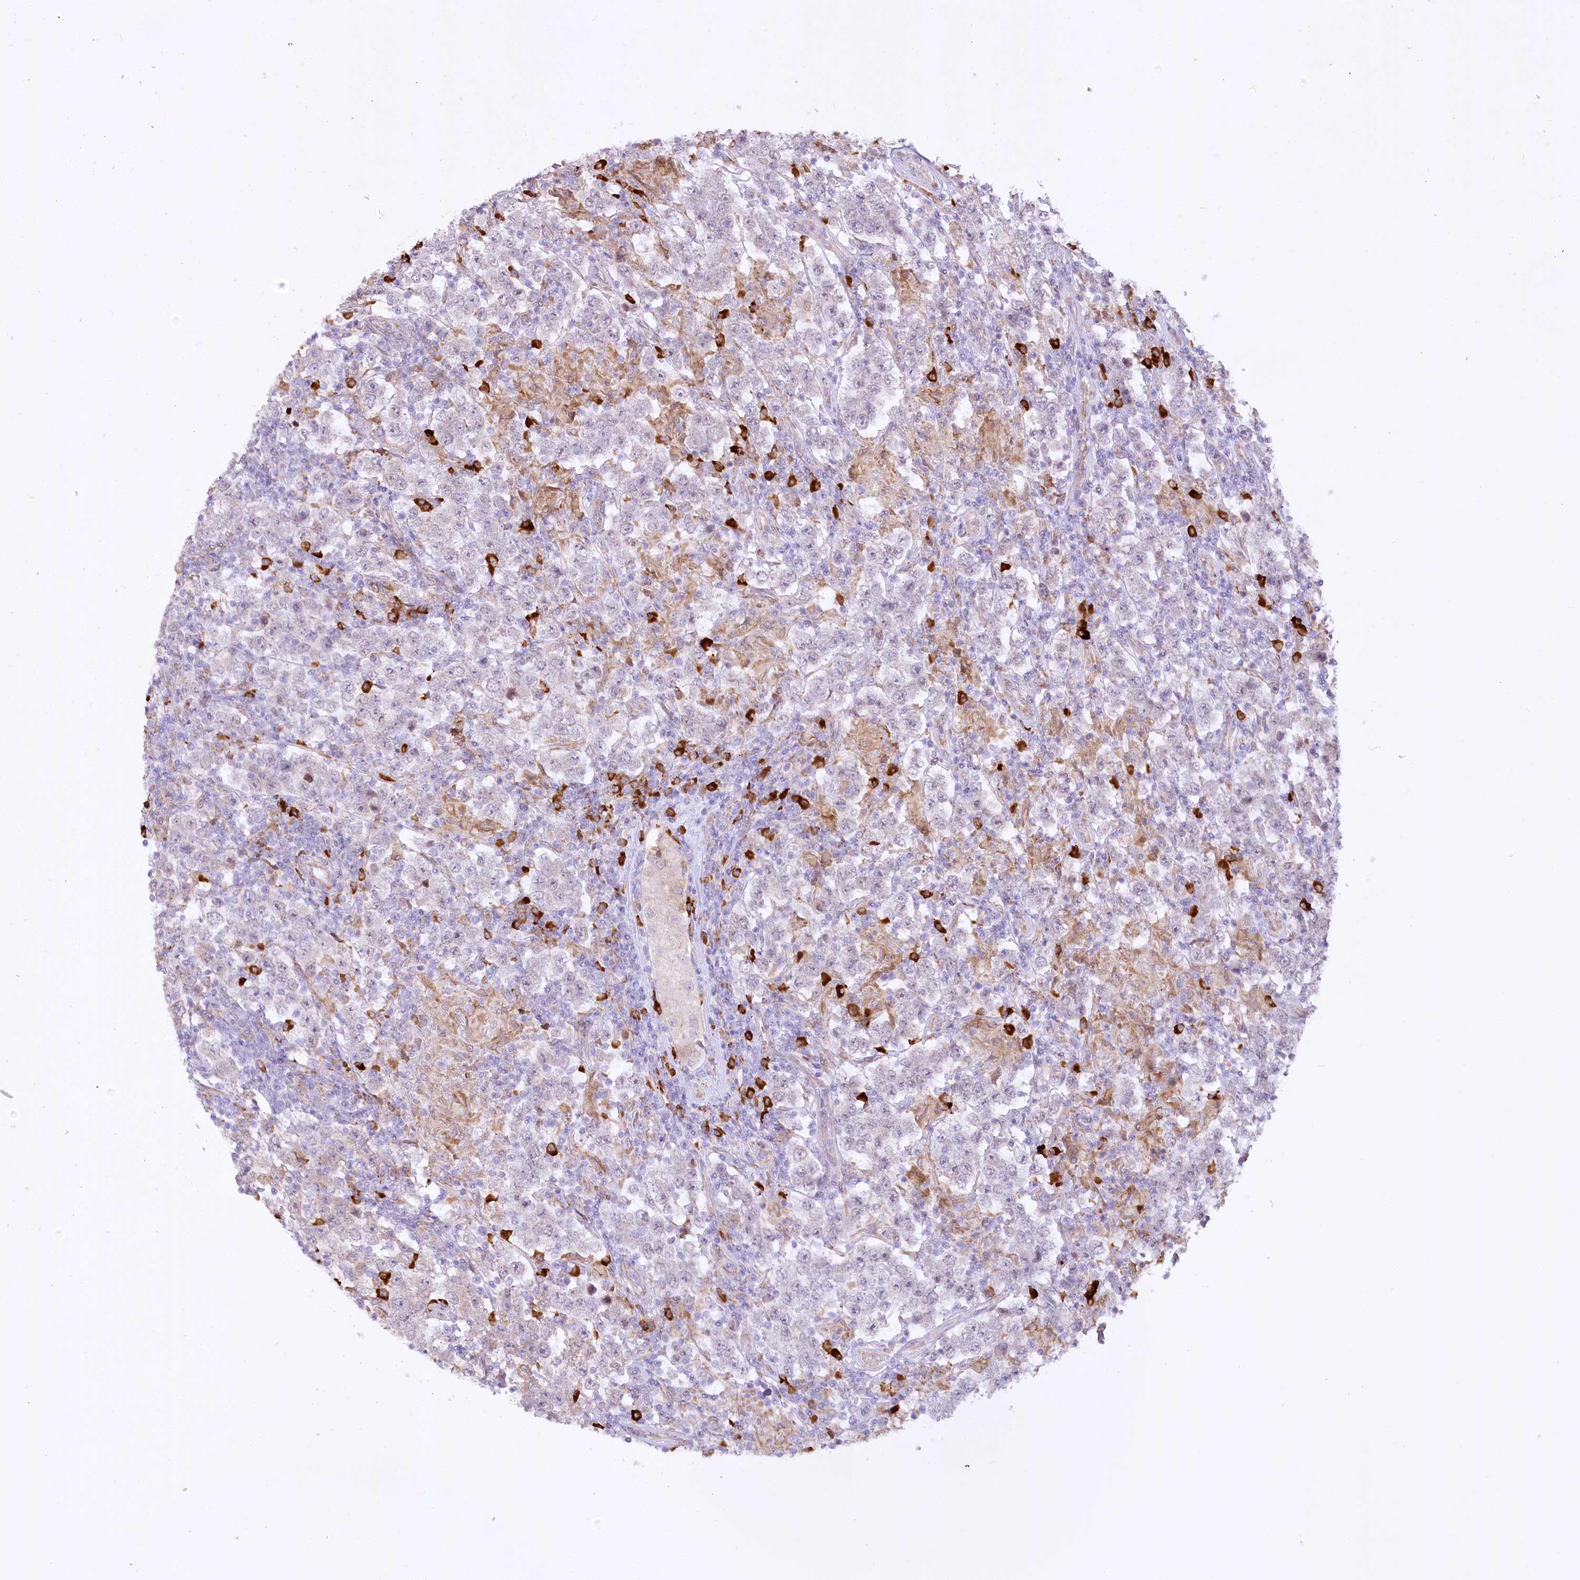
{"staining": {"intensity": "weak", "quantity": "<25%", "location": "cytoplasmic/membranous"}, "tissue": "testis cancer", "cell_type": "Tumor cells", "image_type": "cancer", "snomed": [{"axis": "morphology", "description": "Normal tissue, NOS"}, {"axis": "morphology", "description": "Urothelial carcinoma, High grade"}, {"axis": "morphology", "description": "Seminoma, NOS"}, {"axis": "morphology", "description": "Carcinoma, Embryonal, NOS"}, {"axis": "topography", "description": "Urinary bladder"}, {"axis": "topography", "description": "Testis"}], "caption": "Tumor cells are negative for brown protein staining in seminoma (testis).", "gene": "NCKAP5", "patient": {"sex": "male", "age": 41}}